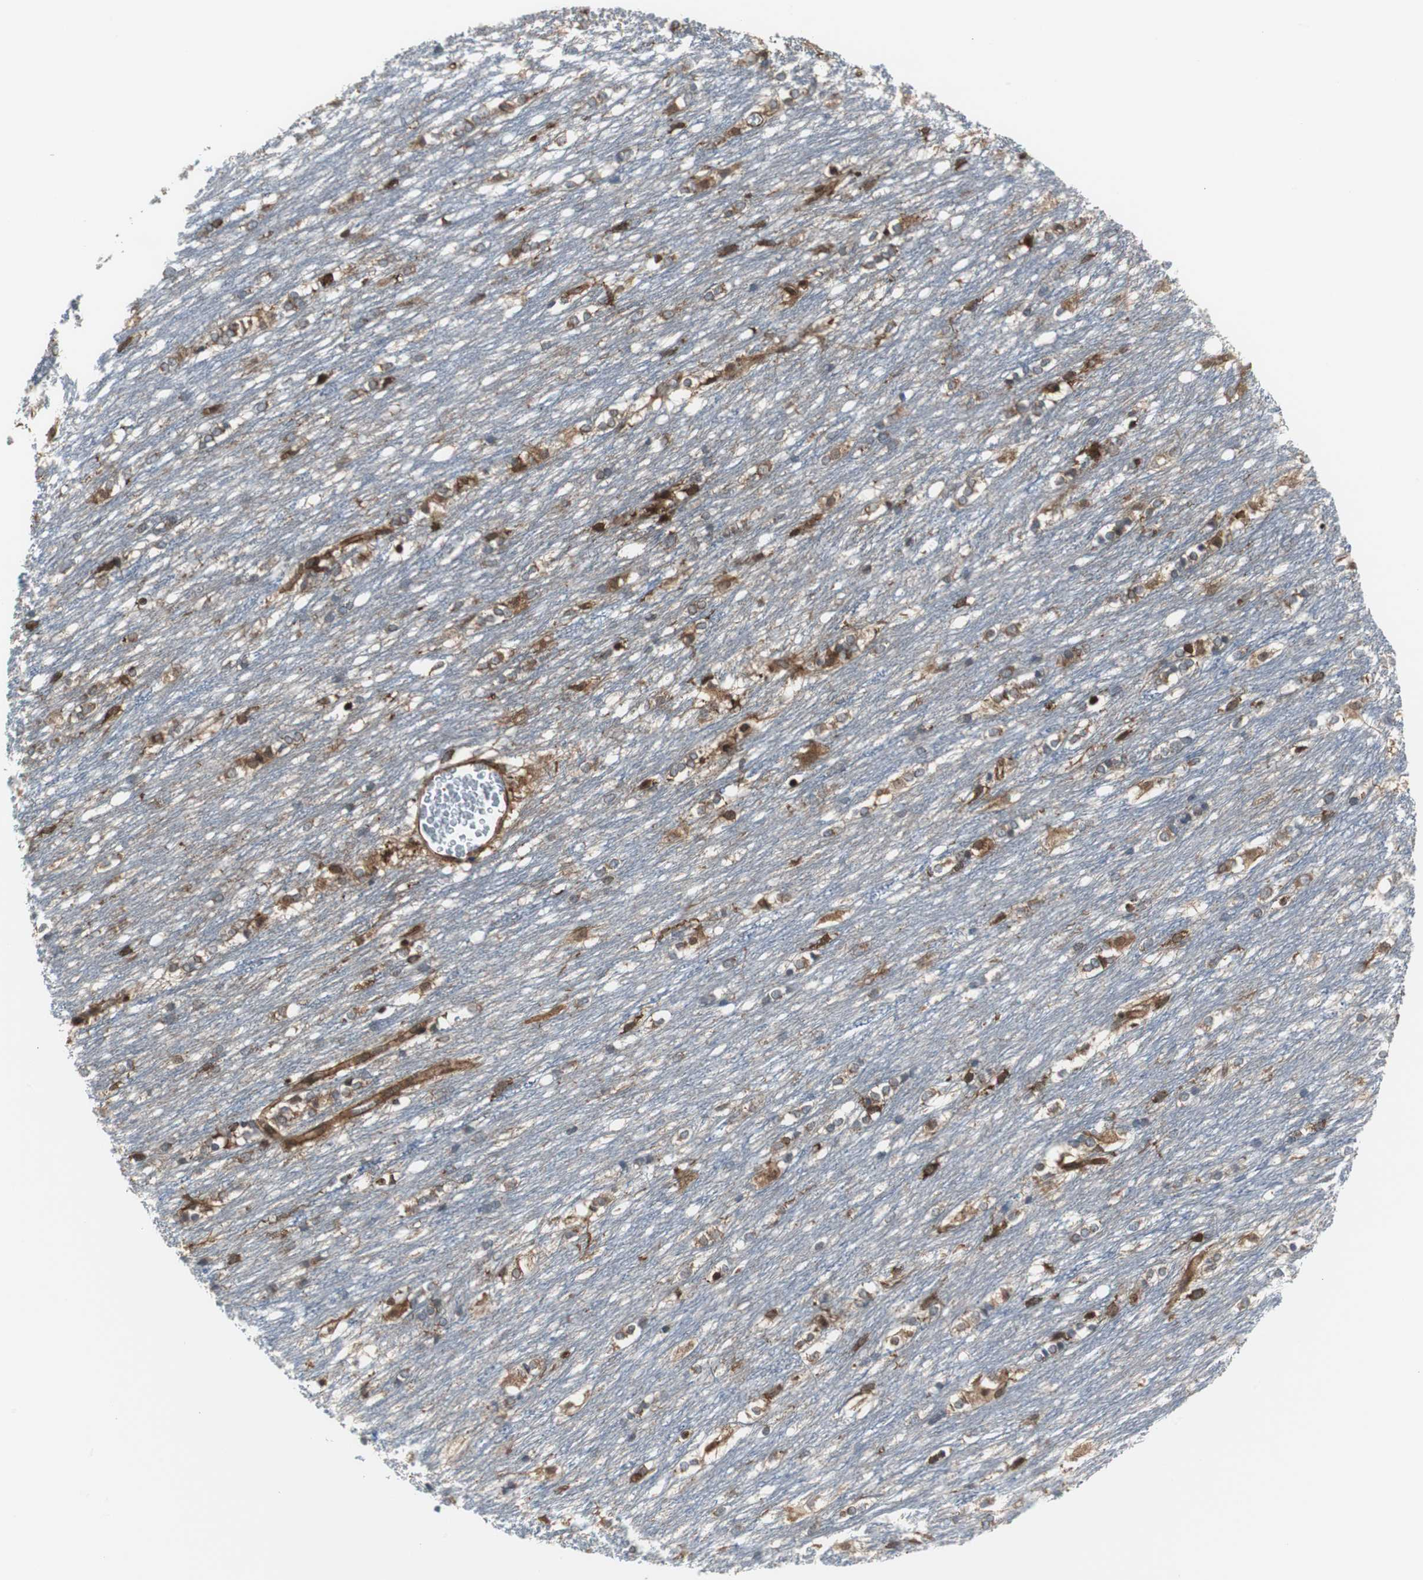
{"staining": {"intensity": "negative", "quantity": "none", "location": "none"}, "tissue": "caudate", "cell_type": "Glial cells", "image_type": "normal", "snomed": [{"axis": "morphology", "description": "Normal tissue, NOS"}, {"axis": "topography", "description": "Lateral ventricle wall"}], "caption": "Immunohistochemistry photomicrograph of normal human caudate stained for a protein (brown), which shows no positivity in glial cells.", "gene": "RELA", "patient": {"sex": "female", "age": 19}}